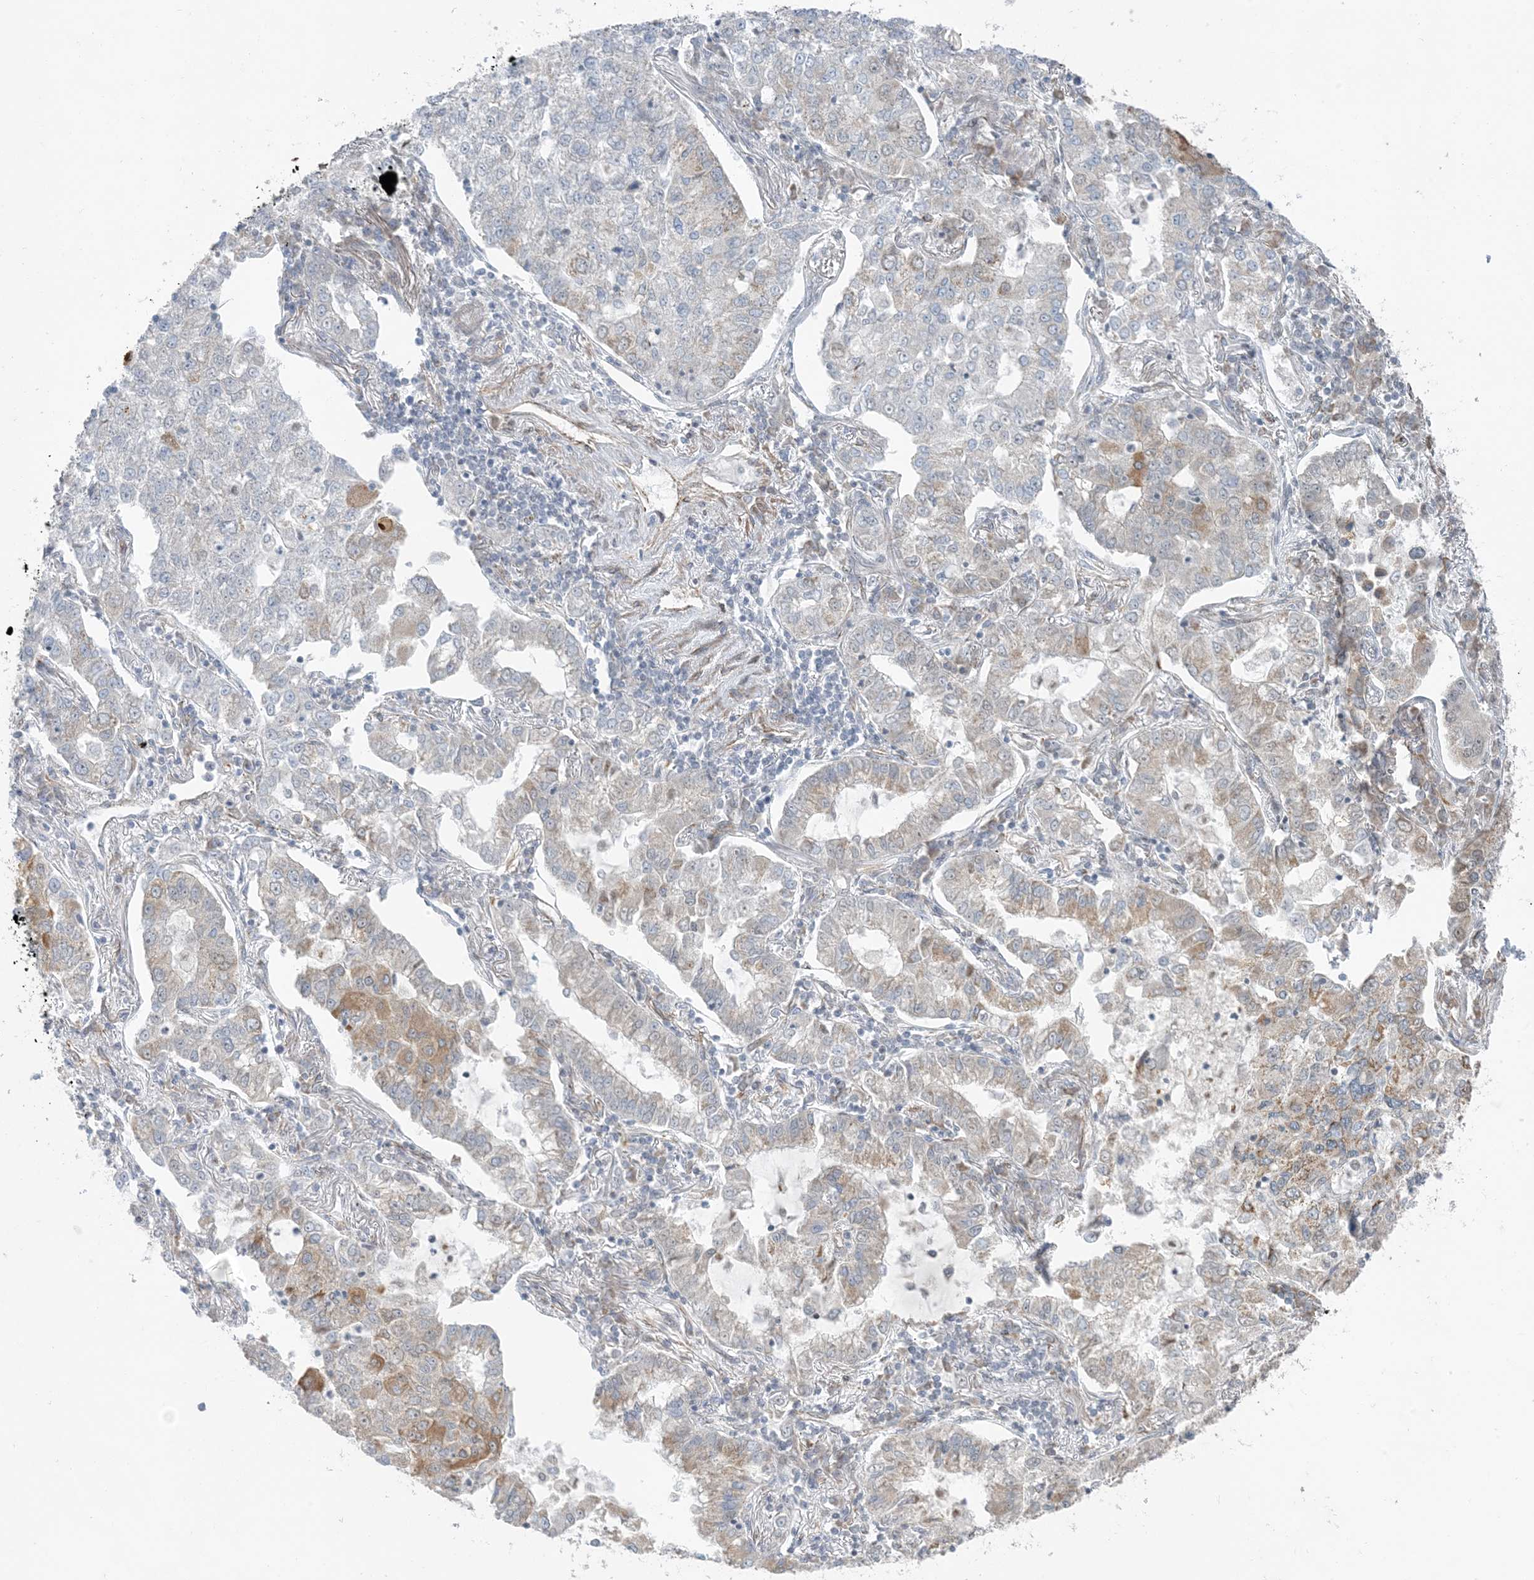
{"staining": {"intensity": "negative", "quantity": "none", "location": "none"}, "tissue": "lung cancer", "cell_type": "Tumor cells", "image_type": "cancer", "snomed": [{"axis": "morphology", "description": "Adenocarcinoma, NOS"}, {"axis": "topography", "description": "Lung"}], "caption": "A photomicrograph of adenocarcinoma (lung) stained for a protein shows no brown staining in tumor cells. The staining was performed using DAB (3,3'-diaminobenzidine) to visualize the protein expression in brown, while the nuclei were stained in blue with hematoxylin (Magnification: 20x).", "gene": "CHCHD4", "patient": {"sex": "male", "age": 49}}